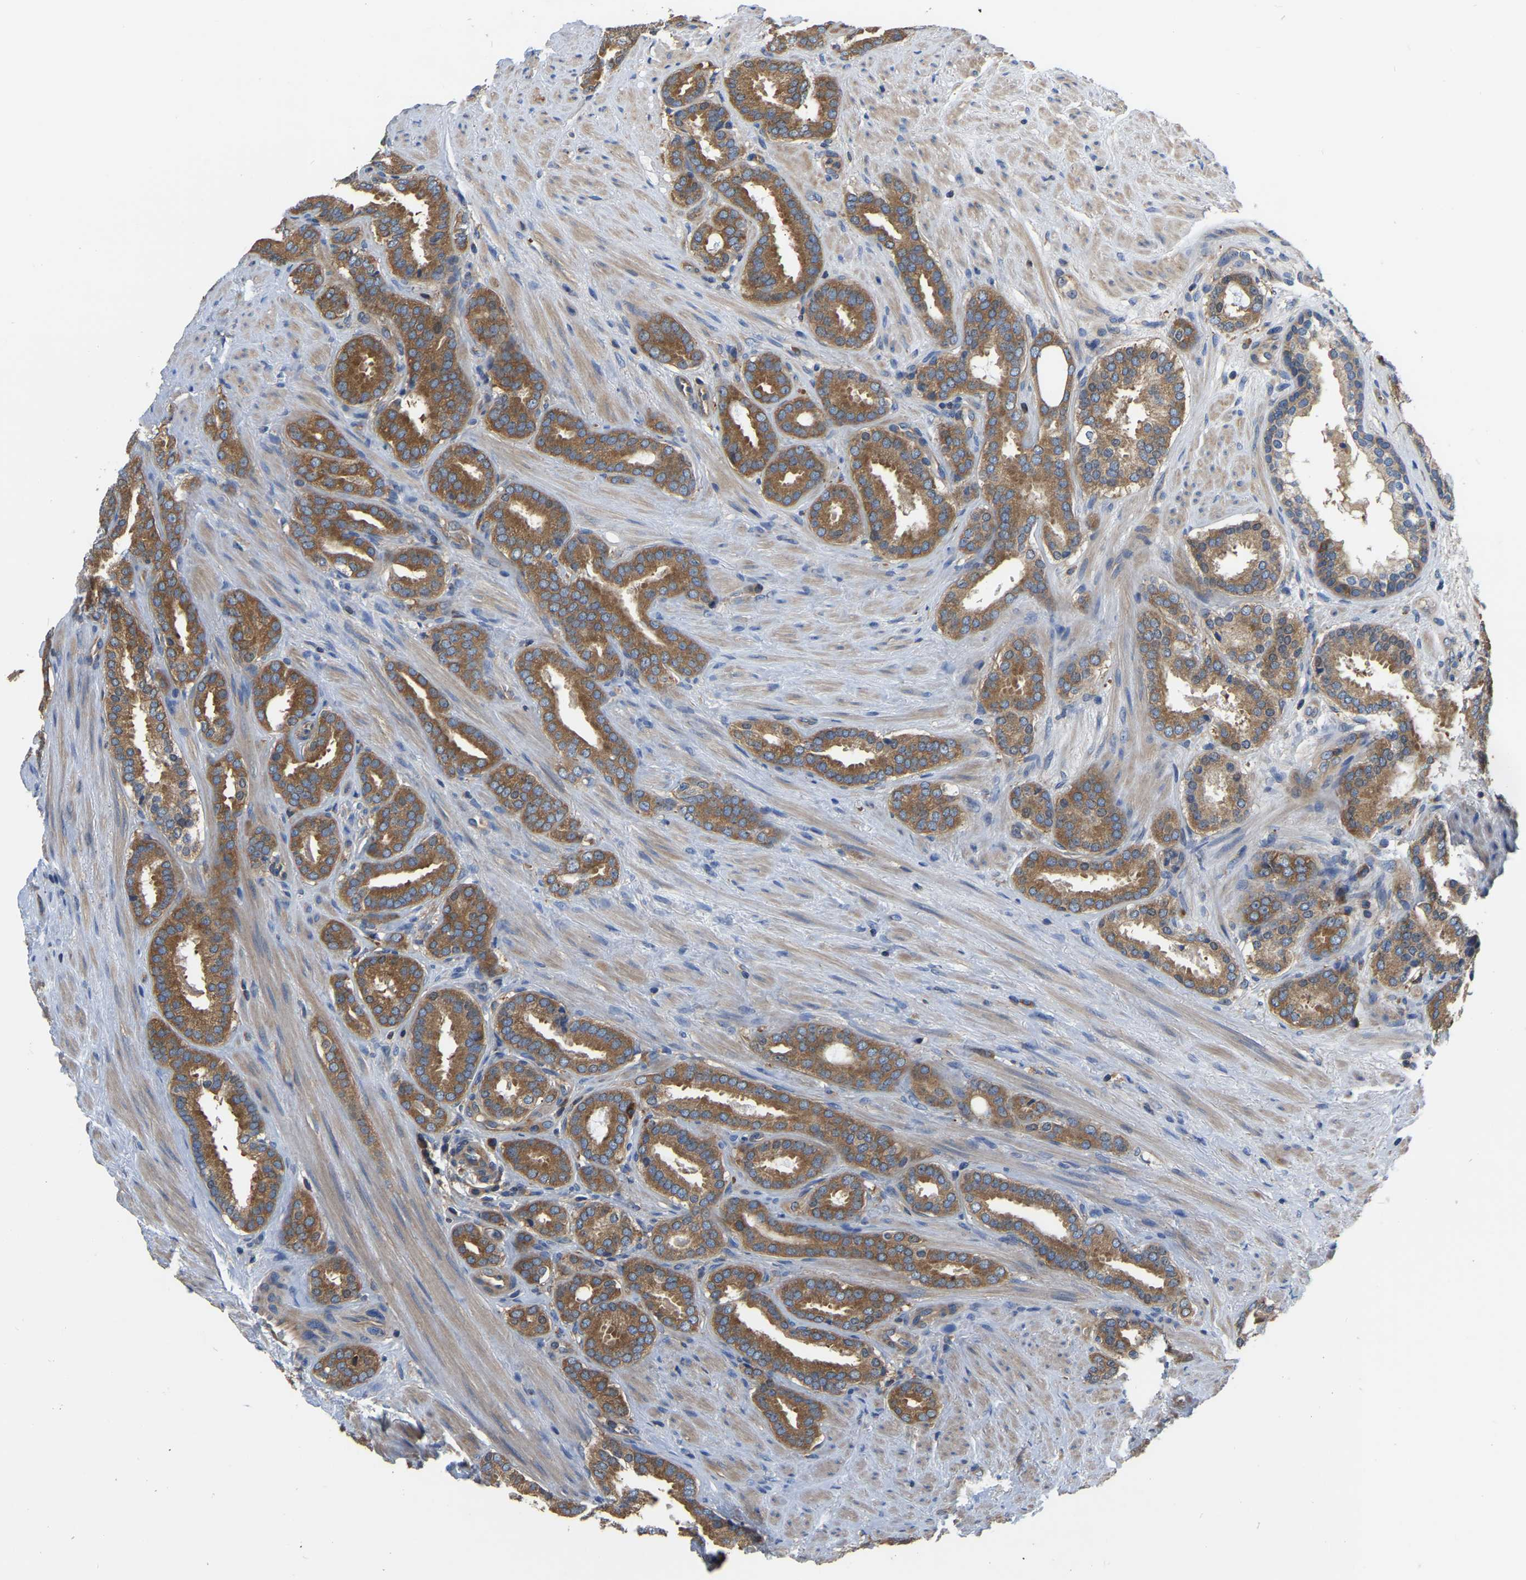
{"staining": {"intensity": "moderate", "quantity": ">75%", "location": "cytoplasmic/membranous"}, "tissue": "prostate cancer", "cell_type": "Tumor cells", "image_type": "cancer", "snomed": [{"axis": "morphology", "description": "Adenocarcinoma, Low grade"}, {"axis": "topography", "description": "Prostate"}], "caption": "Prostate adenocarcinoma (low-grade) stained with a protein marker exhibits moderate staining in tumor cells.", "gene": "GARS1", "patient": {"sex": "male", "age": 69}}